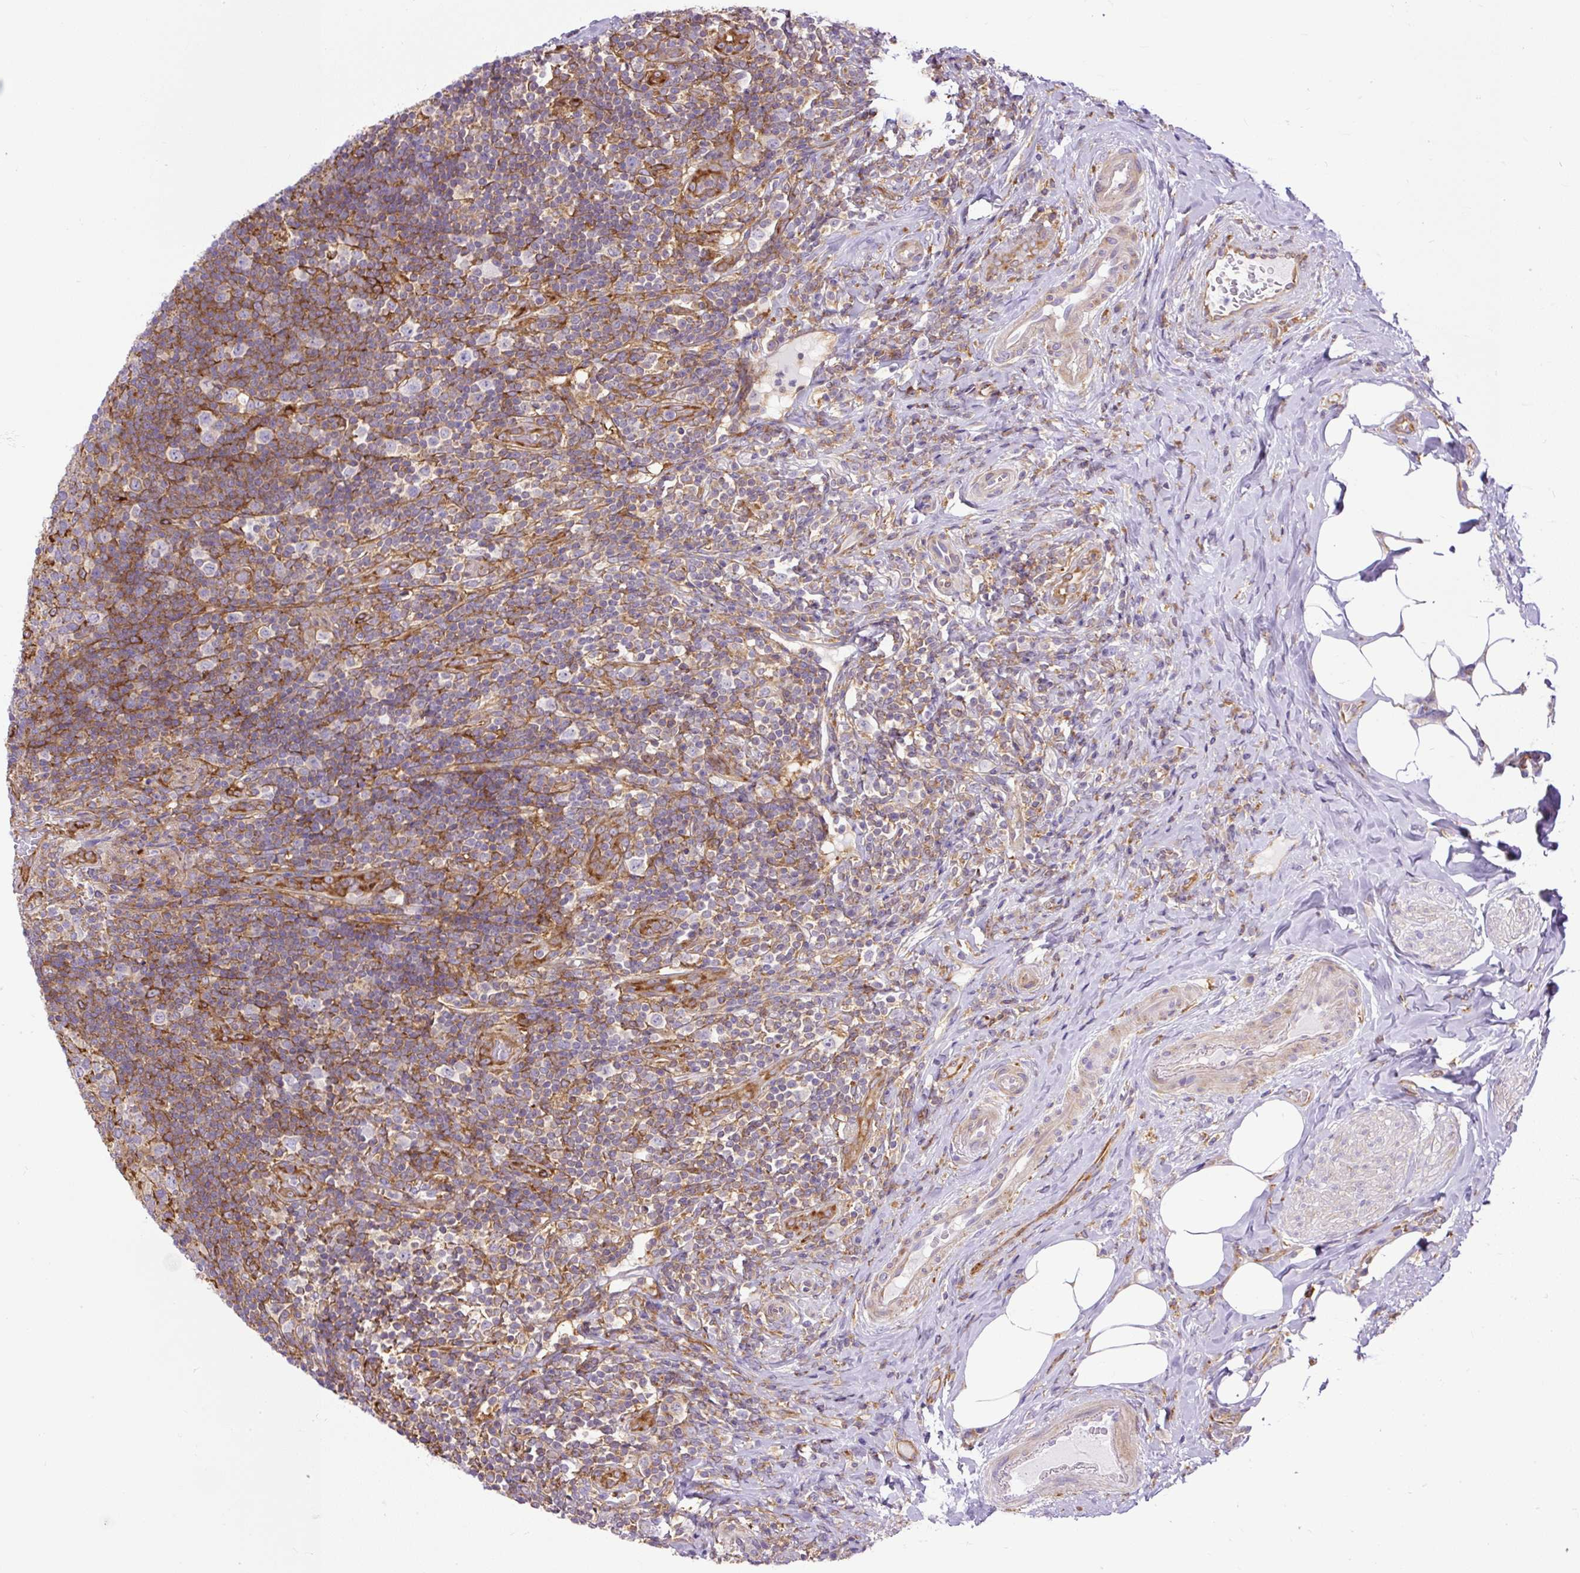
{"staining": {"intensity": "moderate", "quantity": ">75%", "location": "cytoplasmic/membranous"}, "tissue": "appendix", "cell_type": "Glandular cells", "image_type": "normal", "snomed": [{"axis": "morphology", "description": "Normal tissue, NOS"}, {"axis": "topography", "description": "Appendix"}], "caption": "Immunohistochemistry (IHC) image of benign appendix: human appendix stained using IHC demonstrates medium levels of moderate protein expression localized specifically in the cytoplasmic/membranous of glandular cells, appearing as a cytoplasmic/membranous brown color.", "gene": "MAP1S", "patient": {"sex": "female", "age": 43}}